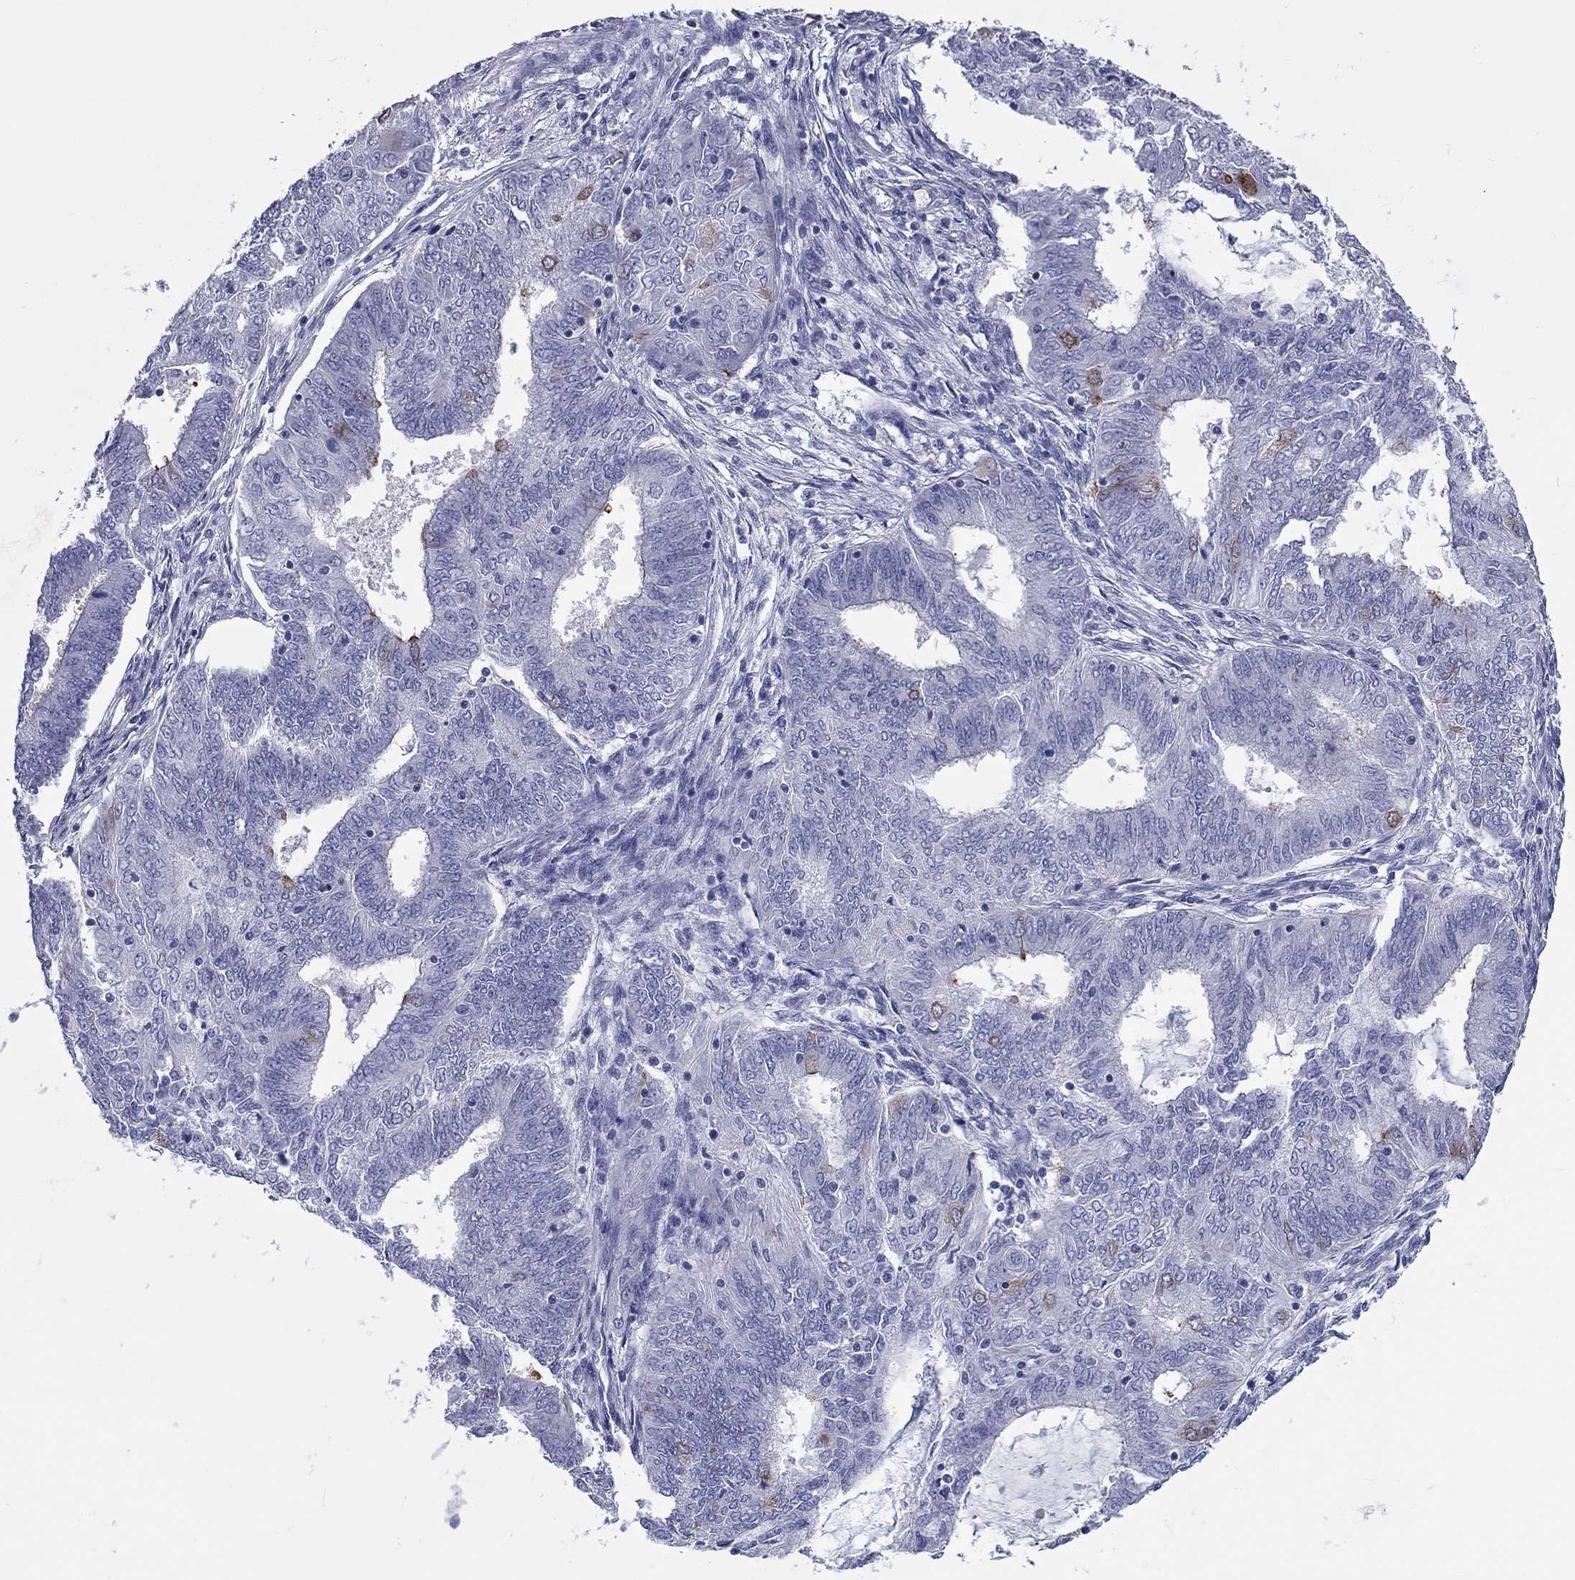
{"staining": {"intensity": "moderate", "quantity": "<25%", "location": "cytoplasmic/membranous"}, "tissue": "endometrial cancer", "cell_type": "Tumor cells", "image_type": "cancer", "snomed": [{"axis": "morphology", "description": "Adenocarcinoma, NOS"}, {"axis": "topography", "description": "Endometrium"}], "caption": "Immunohistochemical staining of endometrial adenocarcinoma exhibits low levels of moderate cytoplasmic/membranous protein staining in about <25% of tumor cells. (brown staining indicates protein expression, while blue staining denotes nuclei).", "gene": "DNALI1", "patient": {"sex": "female", "age": 62}}